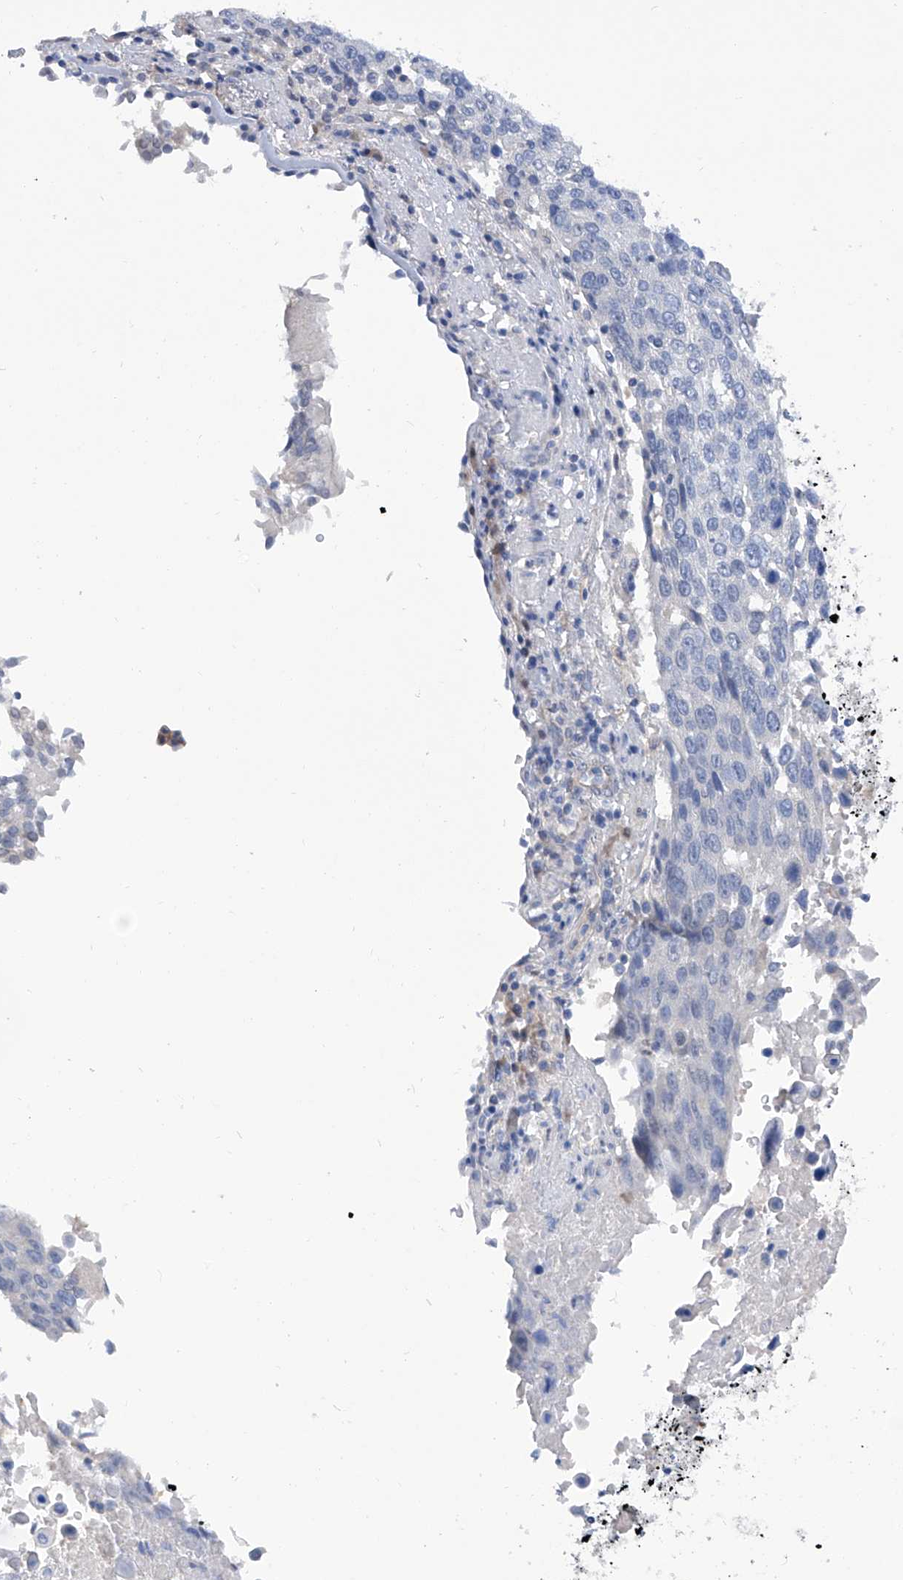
{"staining": {"intensity": "negative", "quantity": "none", "location": "none"}, "tissue": "lung cancer", "cell_type": "Tumor cells", "image_type": "cancer", "snomed": [{"axis": "morphology", "description": "Squamous cell carcinoma, NOS"}, {"axis": "topography", "description": "Lung"}], "caption": "Immunohistochemistry (IHC) histopathology image of lung squamous cell carcinoma stained for a protein (brown), which displays no staining in tumor cells. (Brightfield microscopy of DAB (3,3'-diaminobenzidine) immunohistochemistry at high magnification).", "gene": "PGM3", "patient": {"sex": "male", "age": 66}}